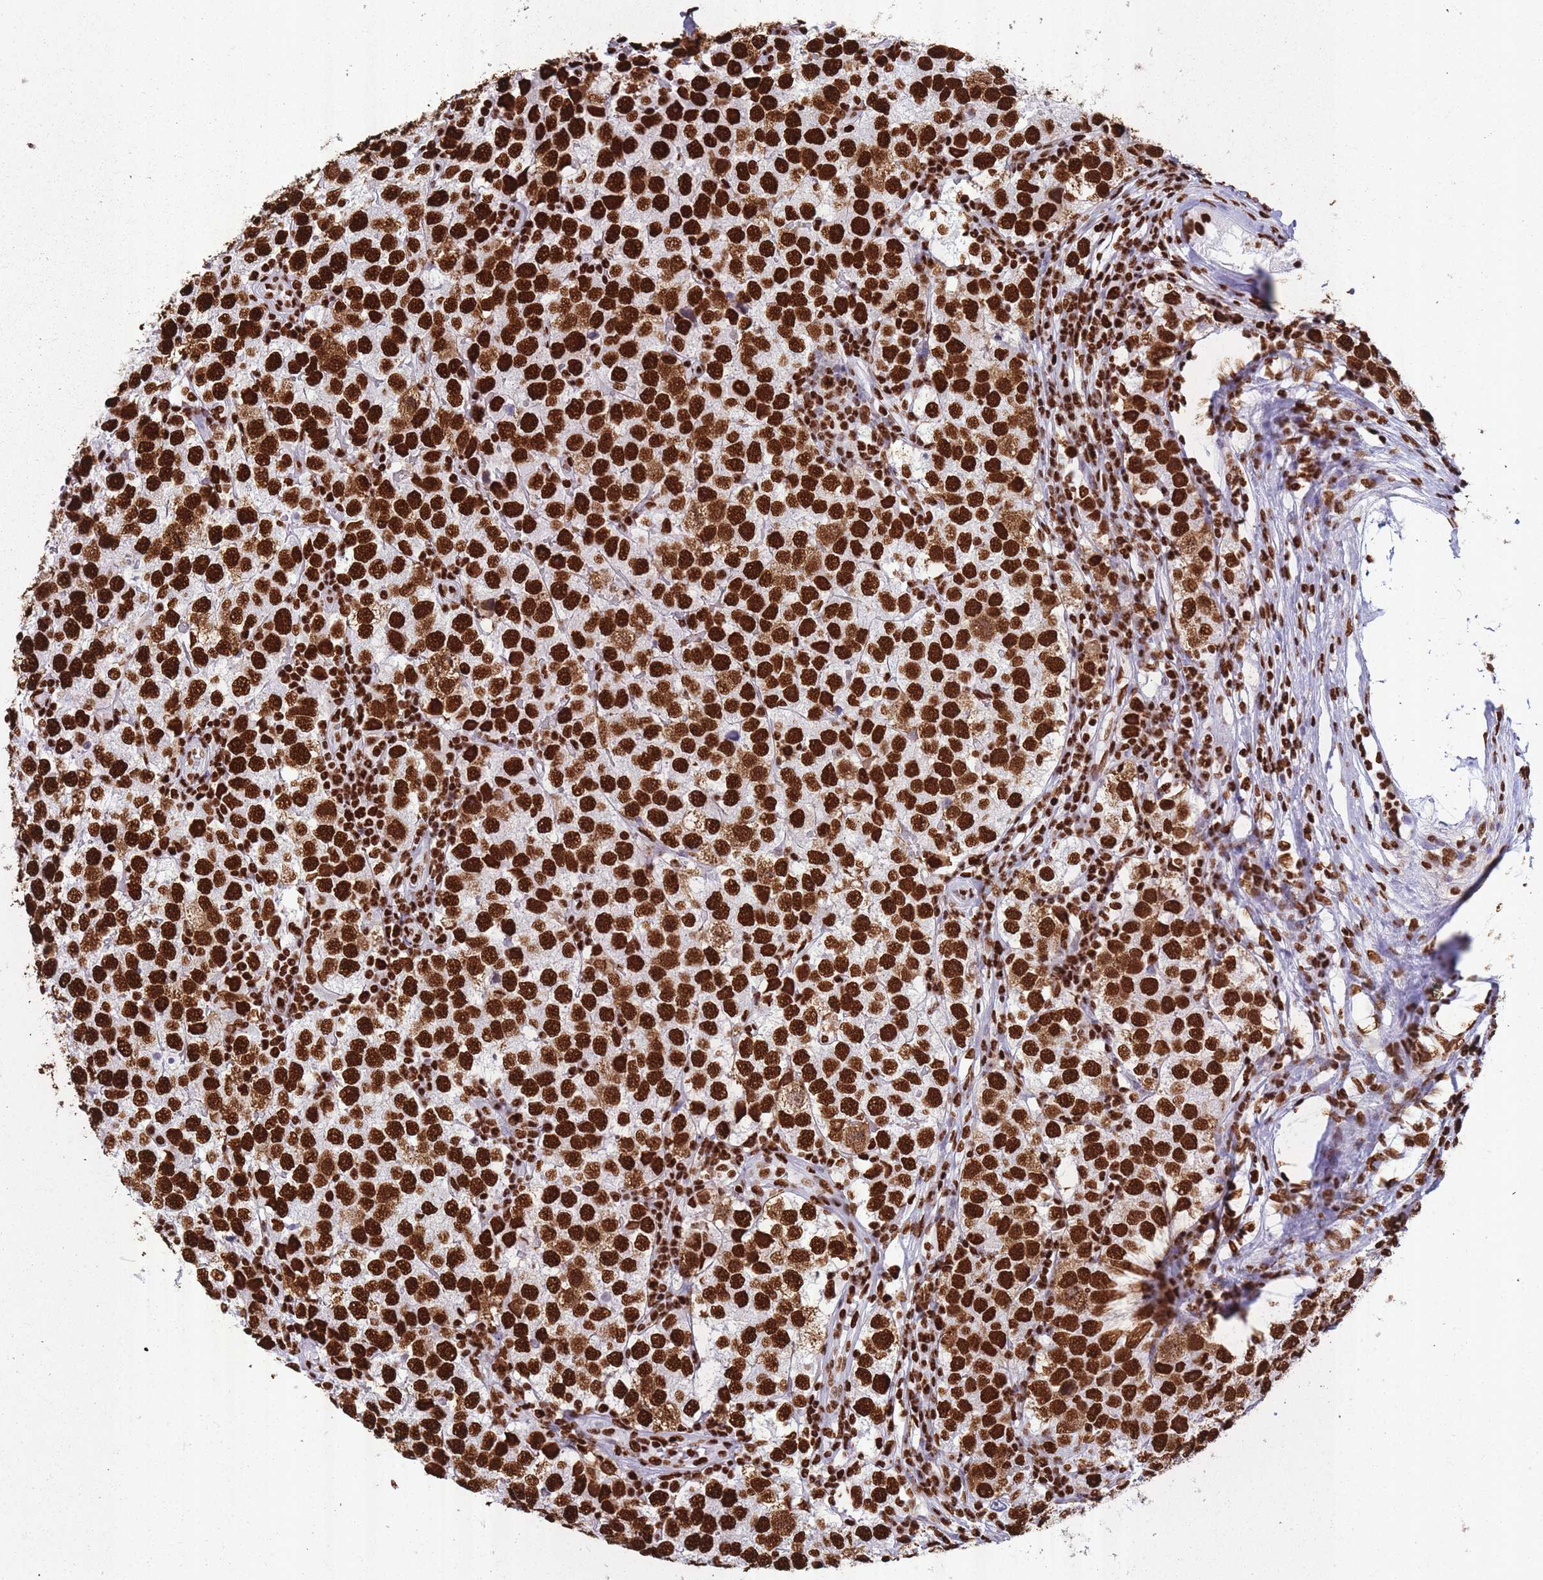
{"staining": {"intensity": "strong", "quantity": ">75%", "location": "nuclear"}, "tissue": "testis cancer", "cell_type": "Tumor cells", "image_type": "cancer", "snomed": [{"axis": "morphology", "description": "Seminoma, NOS"}, {"axis": "topography", "description": "Testis"}], "caption": "Testis cancer (seminoma) stained with a brown dye exhibits strong nuclear positive expression in about >75% of tumor cells.", "gene": "HNRNPUL1", "patient": {"sex": "male", "age": 34}}